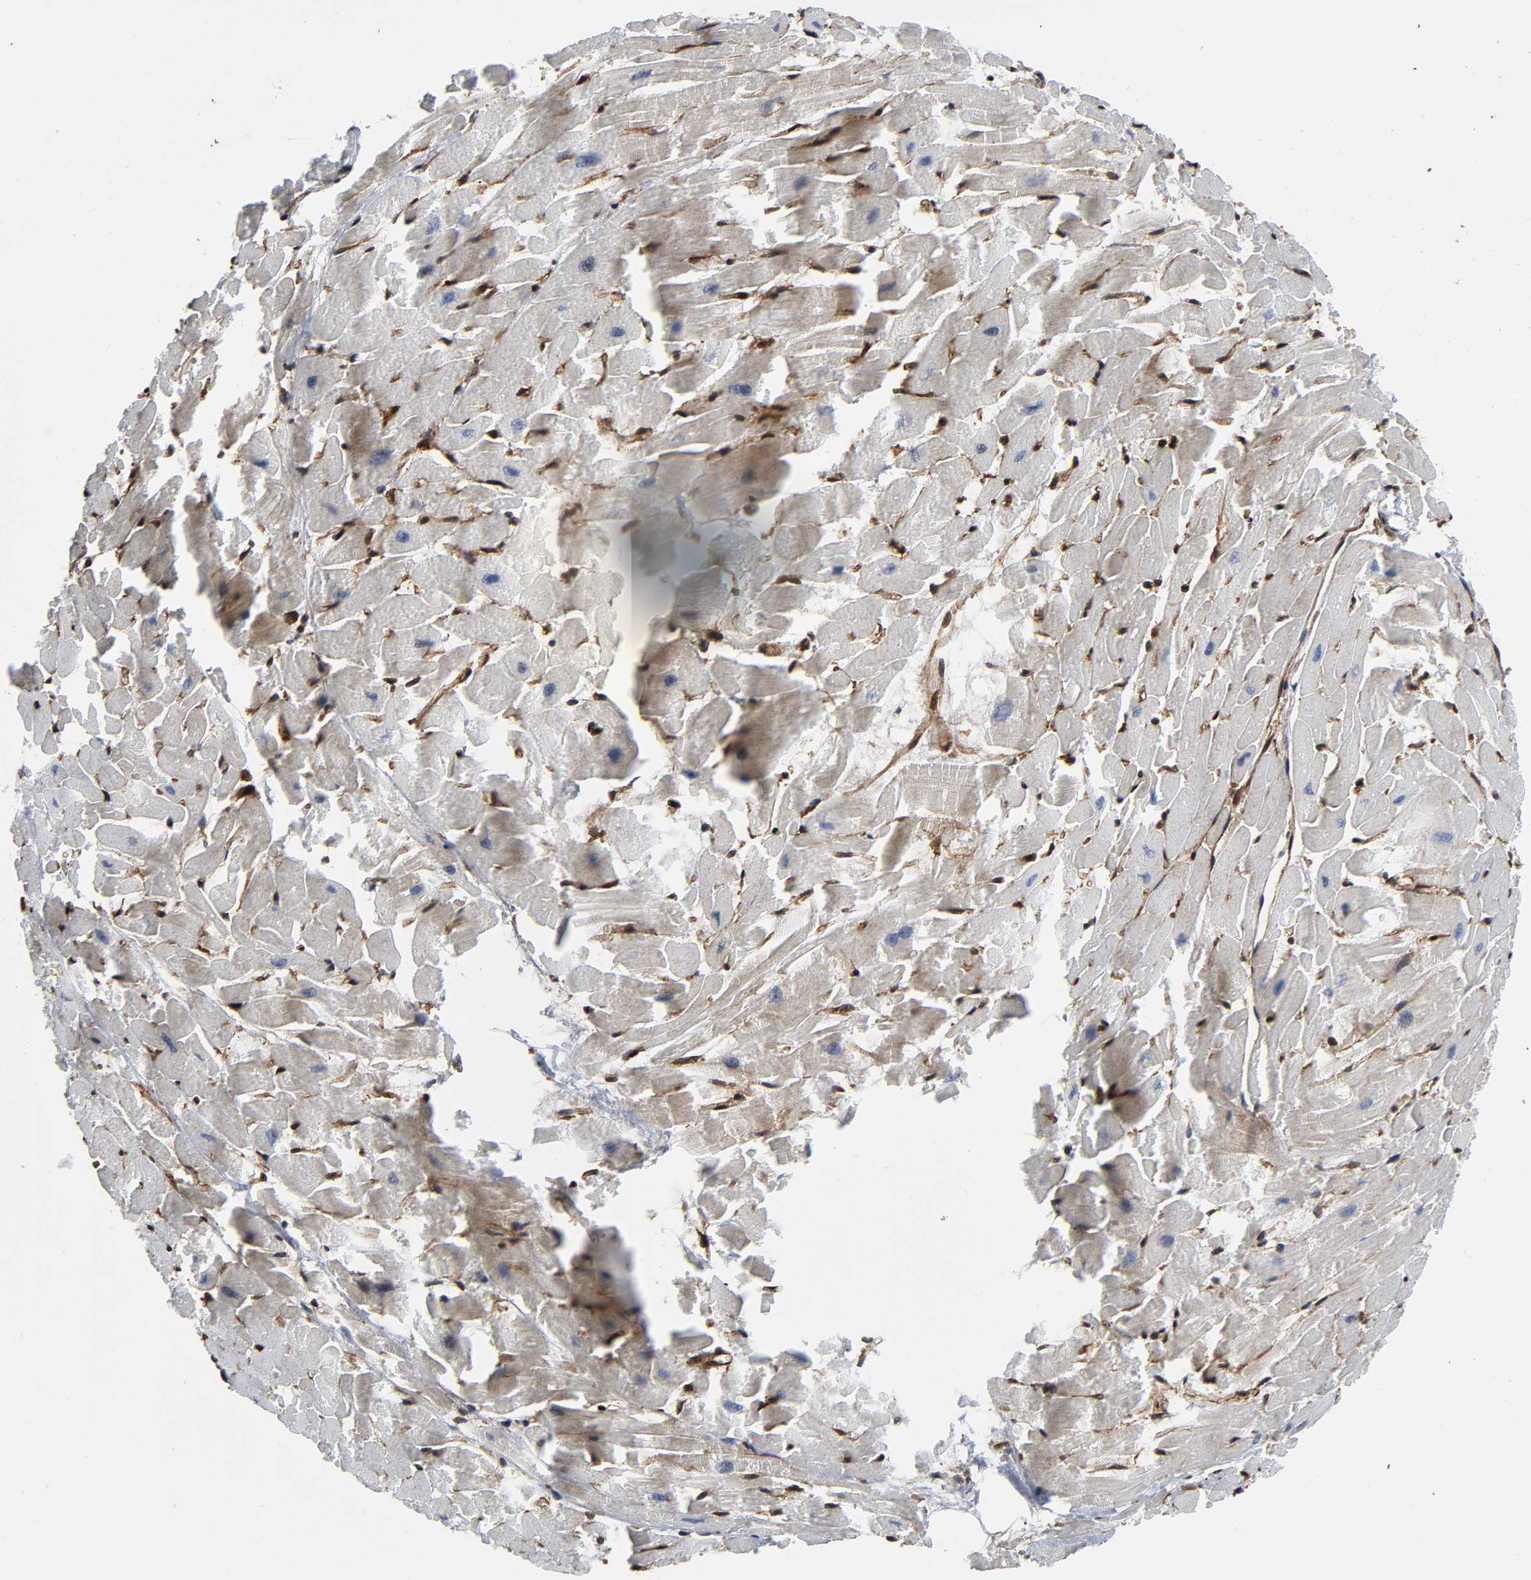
{"staining": {"intensity": "negative", "quantity": "none", "location": "none"}, "tissue": "heart muscle", "cell_type": "Cardiomyocytes", "image_type": "normal", "snomed": [{"axis": "morphology", "description": "Normal tissue, NOS"}, {"axis": "topography", "description": "Heart"}], "caption": "An IHC image of unremarkable heart muscle is shown. There is no staining in cardiomyocytes of heart muscle. (Brightfield microscopy of DAB immunohistochemistry (IHC) at high magnification).", "gene": "MAPK1", "patient": {"sex": "female", "age": 19}}